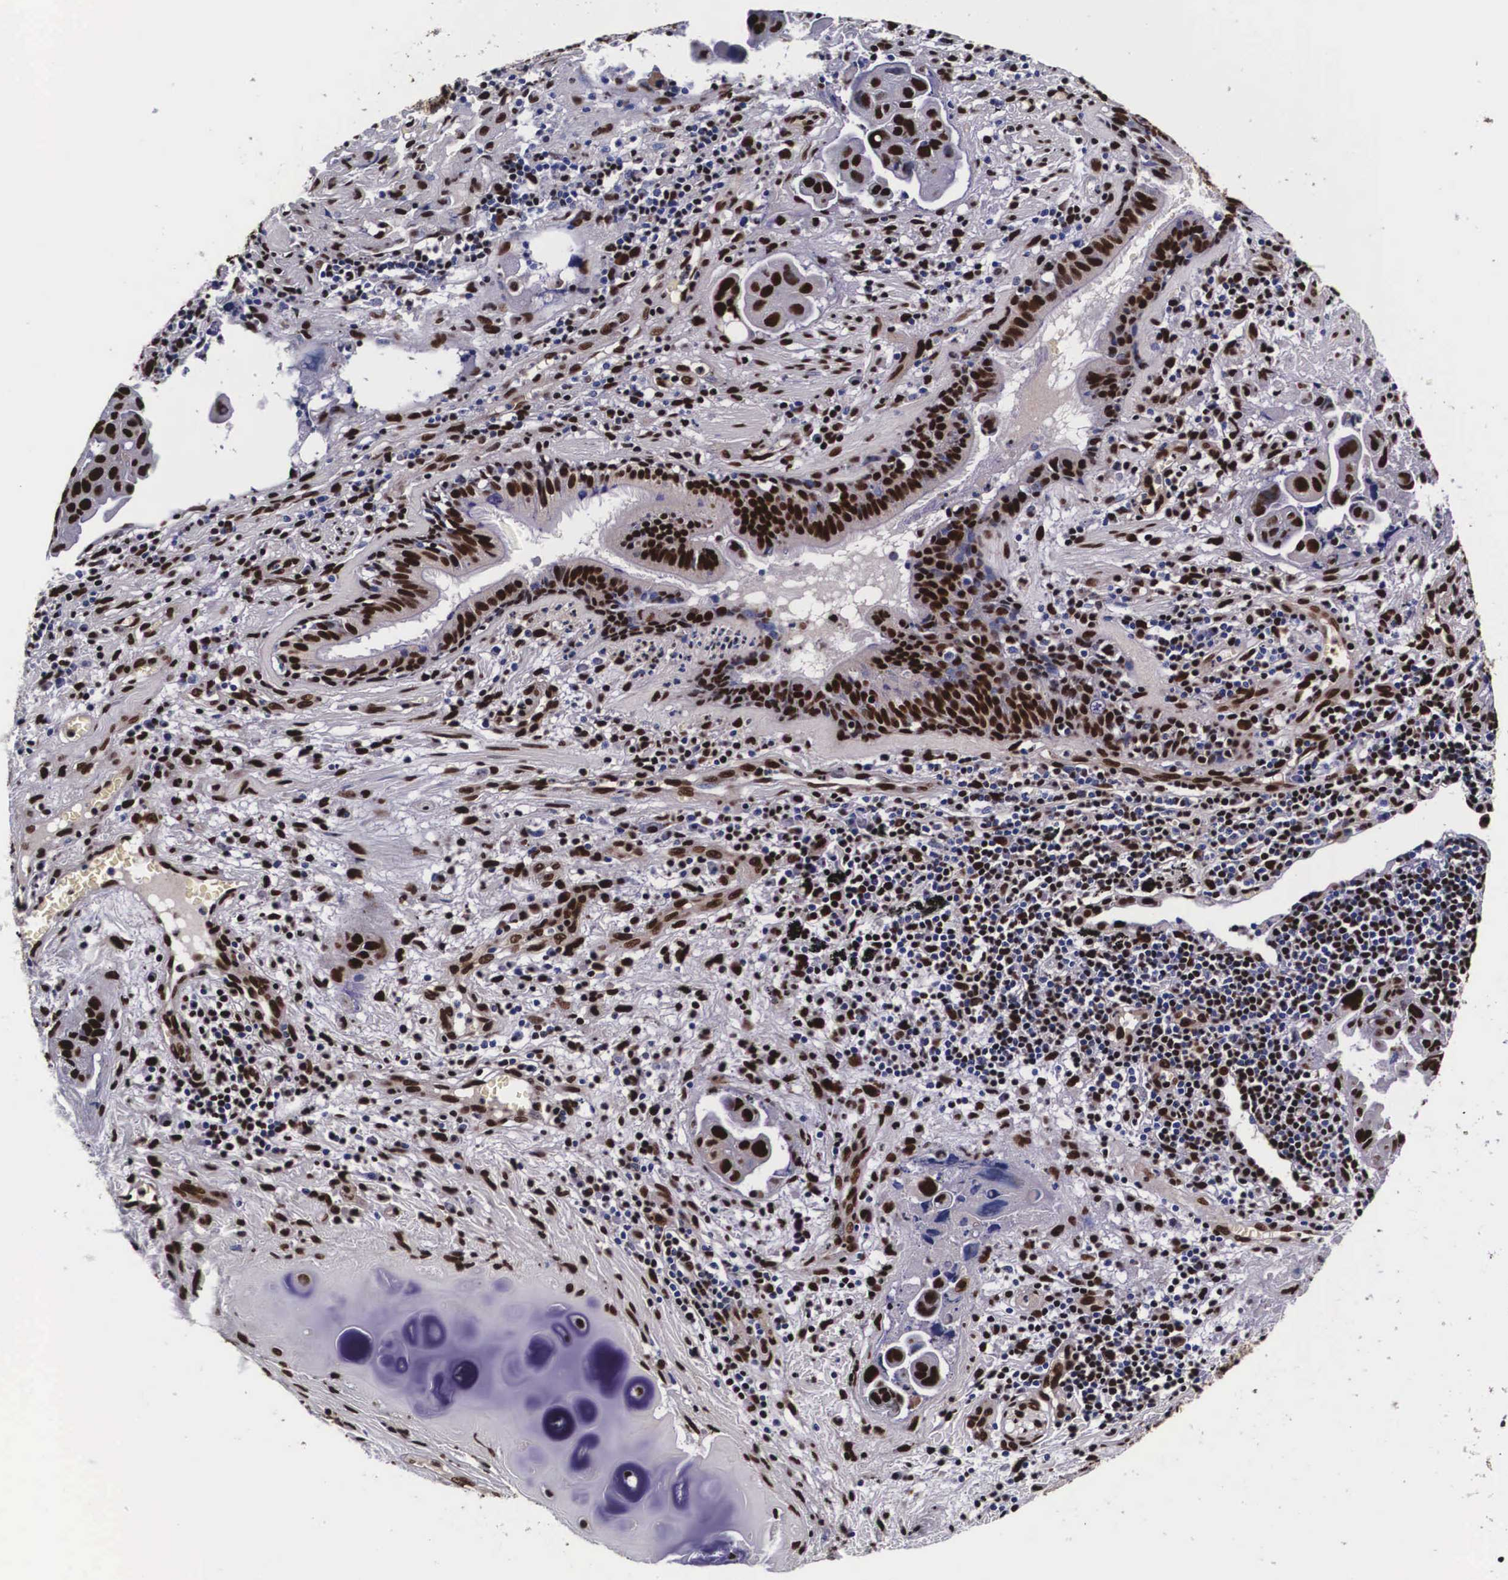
{"staining": {"intensity": "strong", "quantity": ">75%", "location": "nuclear"}, "tissue": "lung cancer", "cell_type": "Tumor cells", "image_type": "cancer", "snomed": [{"axis": "morphology", "description": "Adenocarcinoma, NOS"}, {"axis": "topography", "description": "Lung"}], "caption": "This micrograph displays immunohistochemistry staining of lung adenocarcinoma, with high strong nuclear positivity in about >75% of tumor cells.", "gene": "PABPN1", "patient": {"sex": "male", "age": 64}}